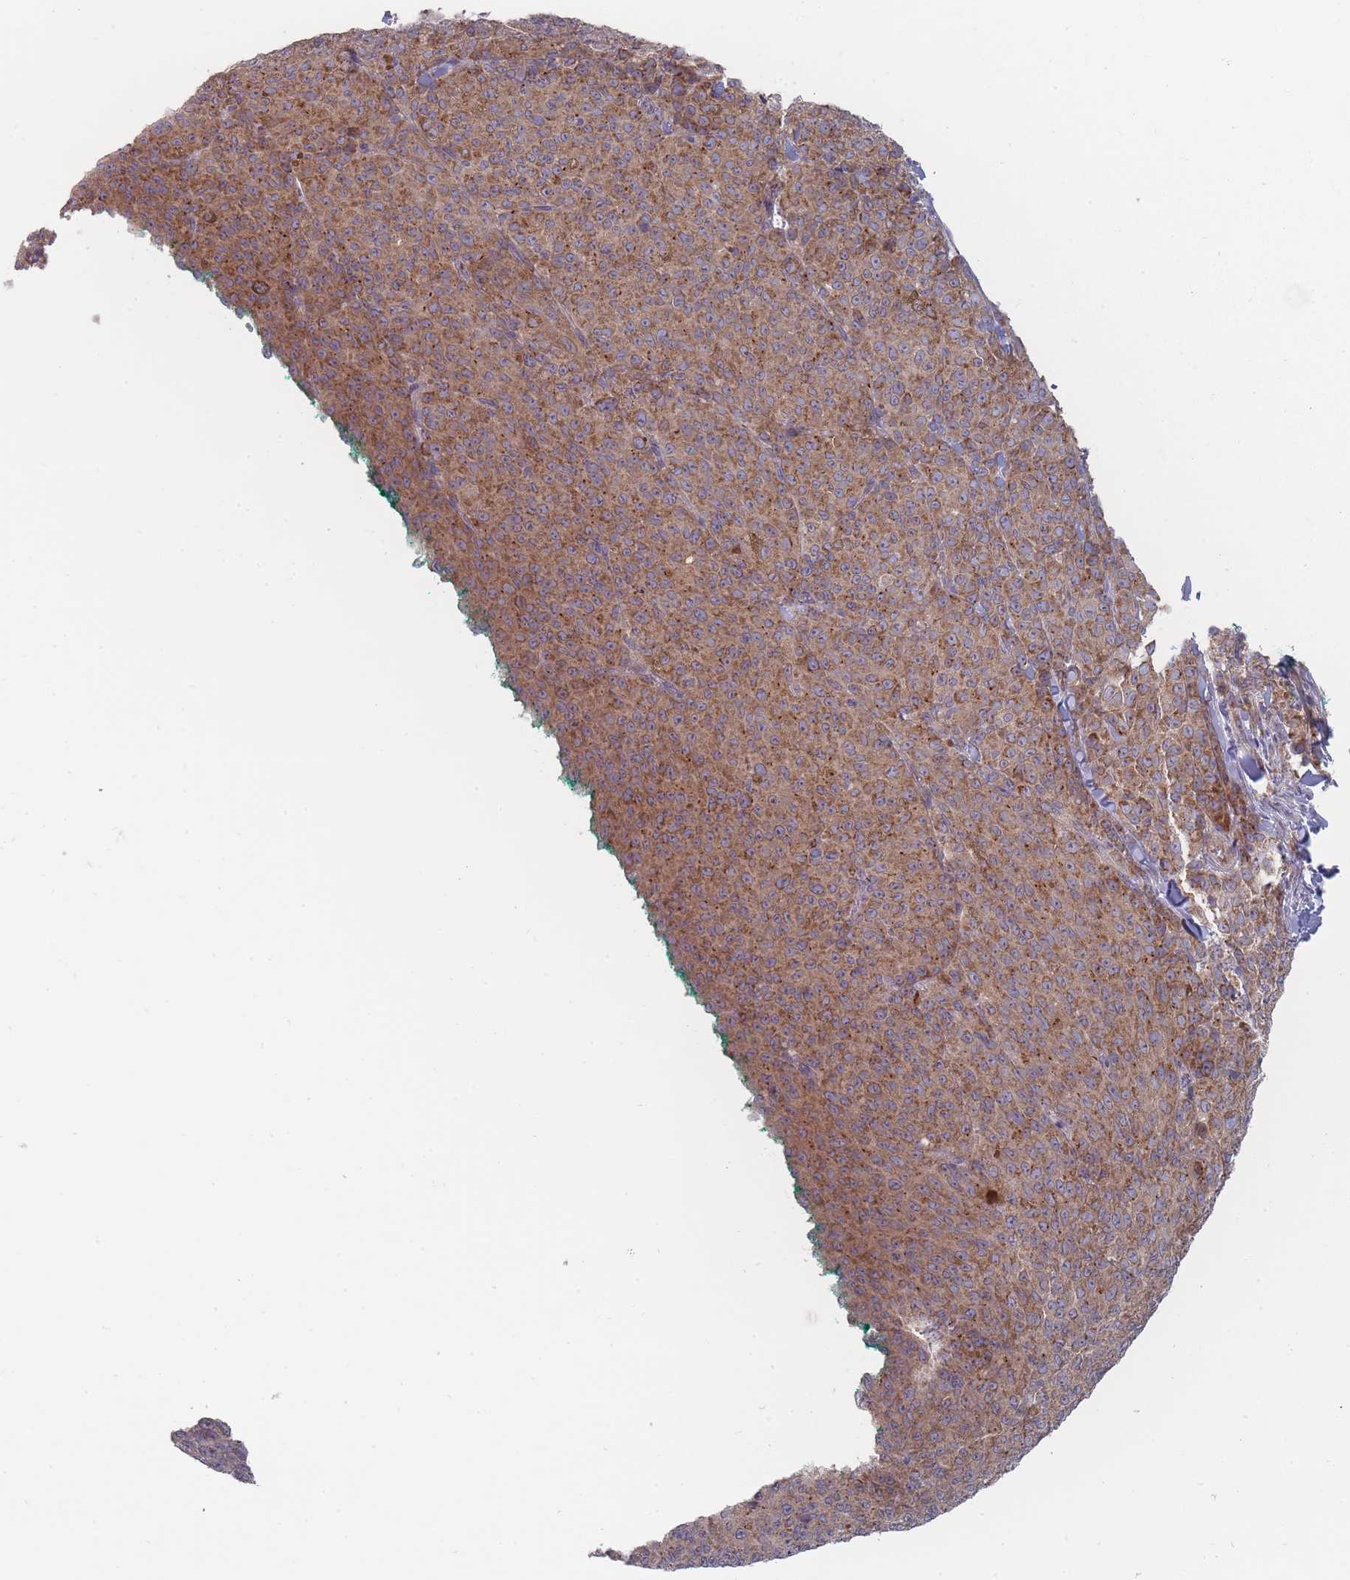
{"staining": {"intensity": "moderate", "quantity": ">75%", "location": "cytoplasmic/membranous"}, "tissue": "melanoma", "cell_type": "Tumor cells", "image_type": "cancer", "snomed": [{"axis": "morphology", "description": "Malignant melanoma, NOS"}, {"axis": "topography", "description": "Skin"}], "caption": "Human malignant melanoma stained with a protein marker shows moderate staining in tumor cells.", "gene": "PCDH12", "patient": {"sex": "female", "age": 52}}